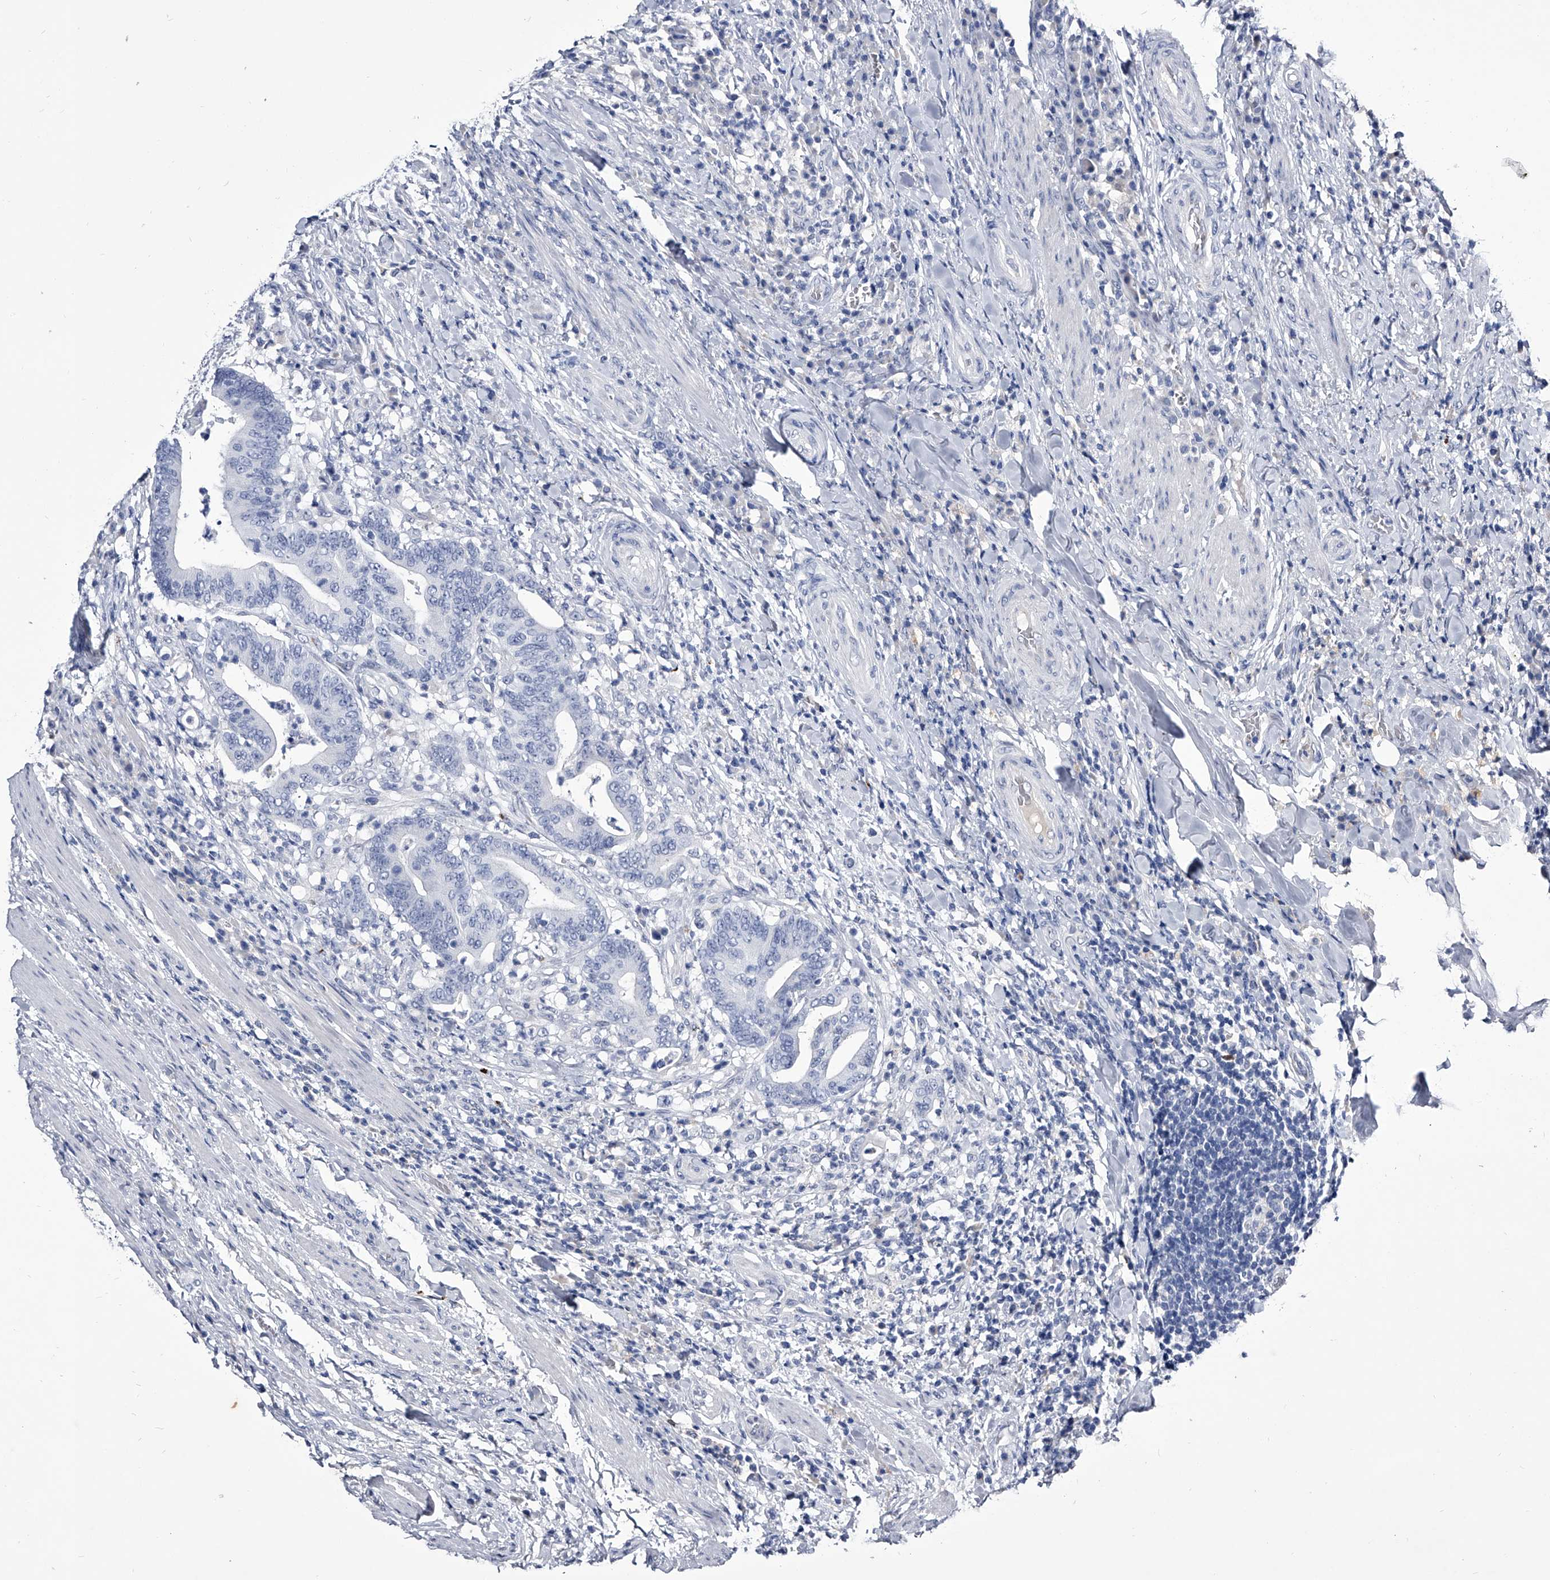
{"staining": {"intensity": "negative", "quantity": "none", "location": "none"}, "tissue": "colorectal cancer", "cell_type": "Tumor cells", "image_type": "cancer", "snomed": [{"axis": "morphology", "description": "Adenocarcinoma, NOS"}, {"axis": "topography", "description": "Colon"}], "caption": "Protein analysis of adenocarcinoma (colorectal) exhibits no significant expression in tumor cells.", "gene": "CRISP2", "patient": {"sex": "female", "age": 66}}